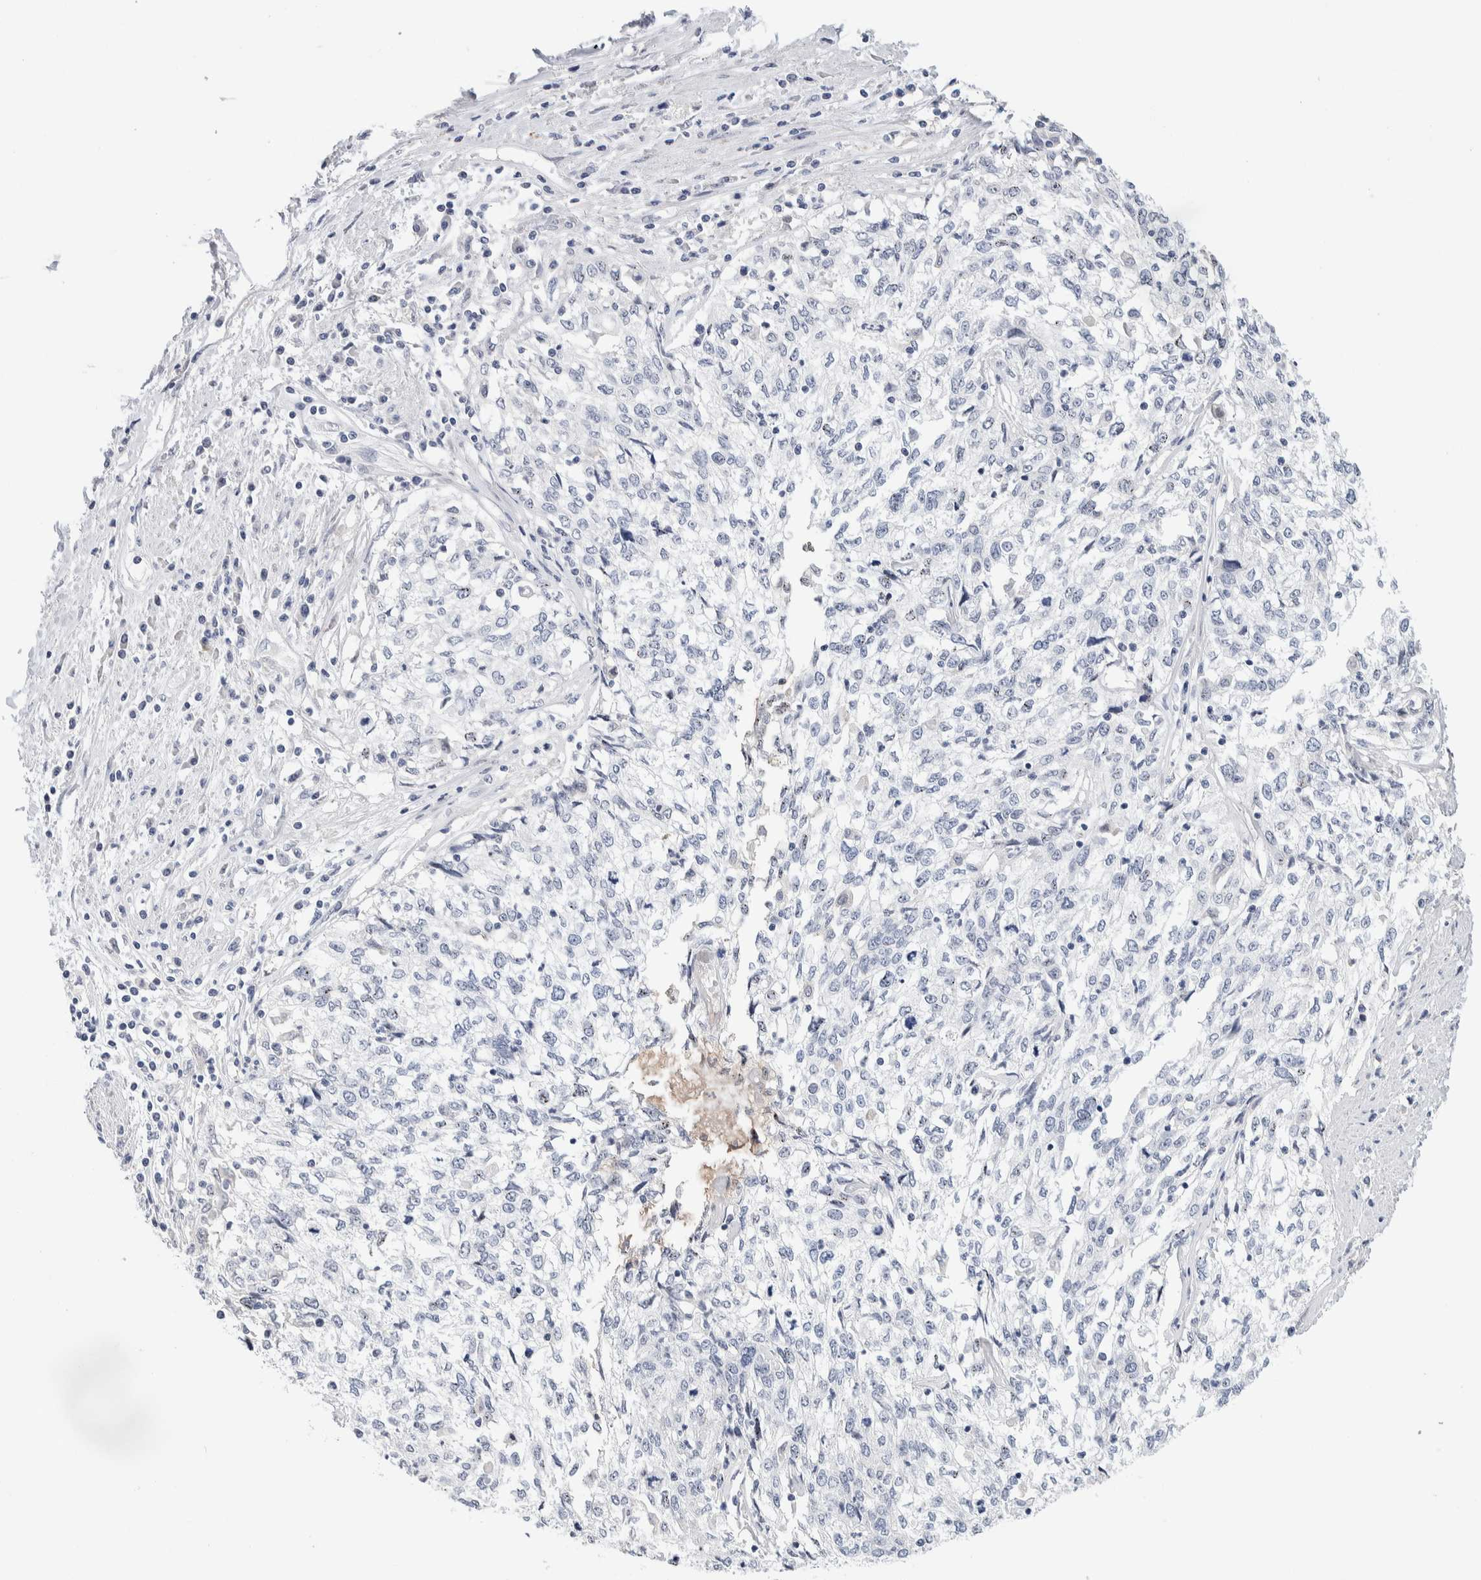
{"staining": {"intensity": "negative", "quantity": "none", "location": "none"}, "tissue": "cervical cancer", "cell_type": "Tumor cells", "image_type": "cancer", "snomed": [{"axis": "morphology", "description": "Squamous cell carcinoma, NOS"}, {"axis": "topography", "description": "Cervix"}], "caption": "Tumor cells show no significant protein expression in cervical cancer.", "gene": "DNAJB6", "patient": {"sex": "female", "age": 57}}